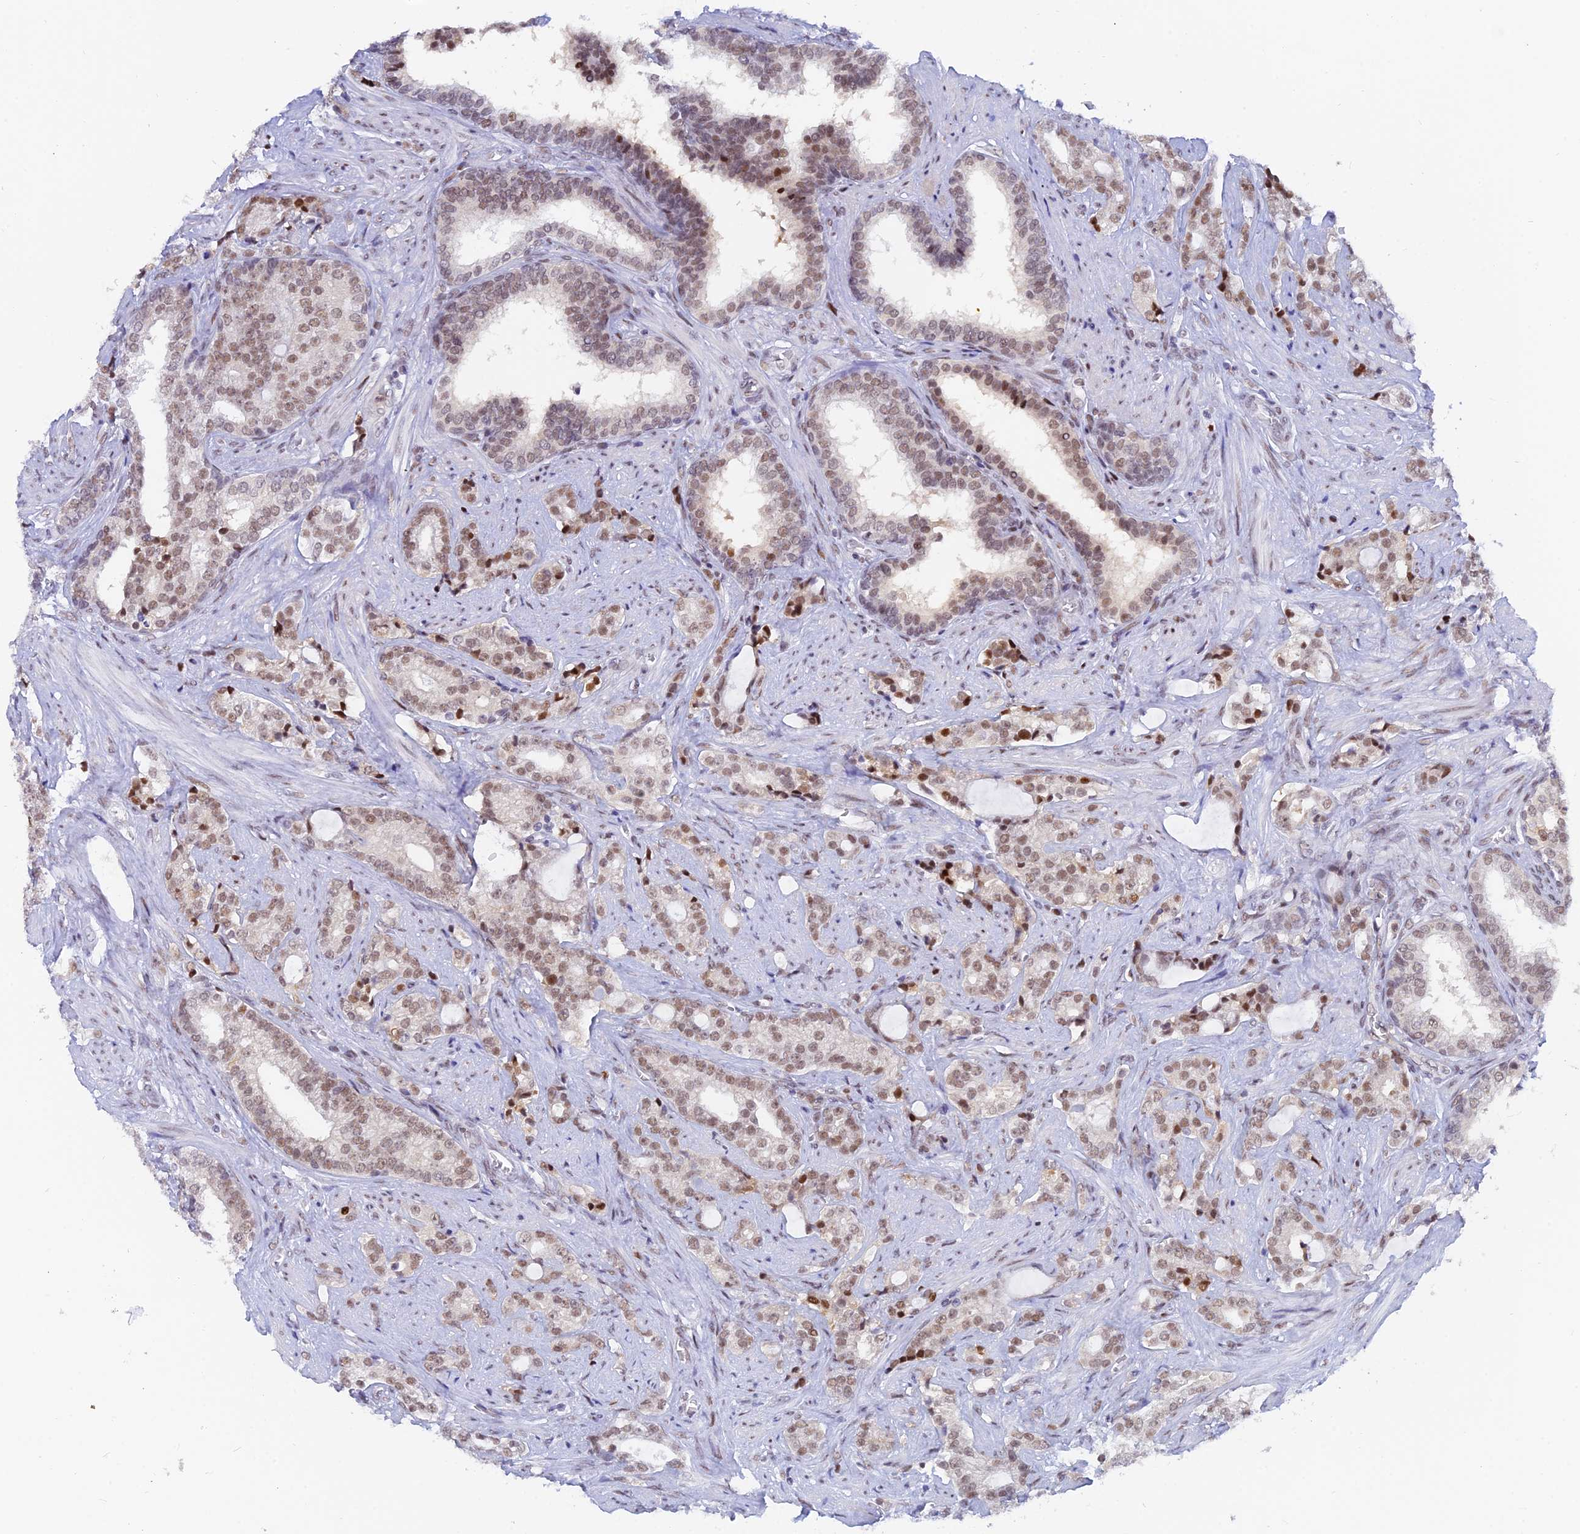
{"staining": {"intensity": "moderate", "quantity": ">75%", "location": "nuclear"}, "tissue": "prostate cancer", "cell_type": "Tumor cells", "image_type": "cancer", "snomed": [{"axis": "morphology", "description": "Adenocarcinoma, High grade"}, {"axis": "topography", "description": "Prostate and seminal vesicle, NOS"}], "caption": "Tumor cells display medium levels of moderate nuclear staining in about >75% of cells in prostate high-grade adenocarcinoma.", "gene": "DPY30", "patient": {"sex": "male", "age": 67}}